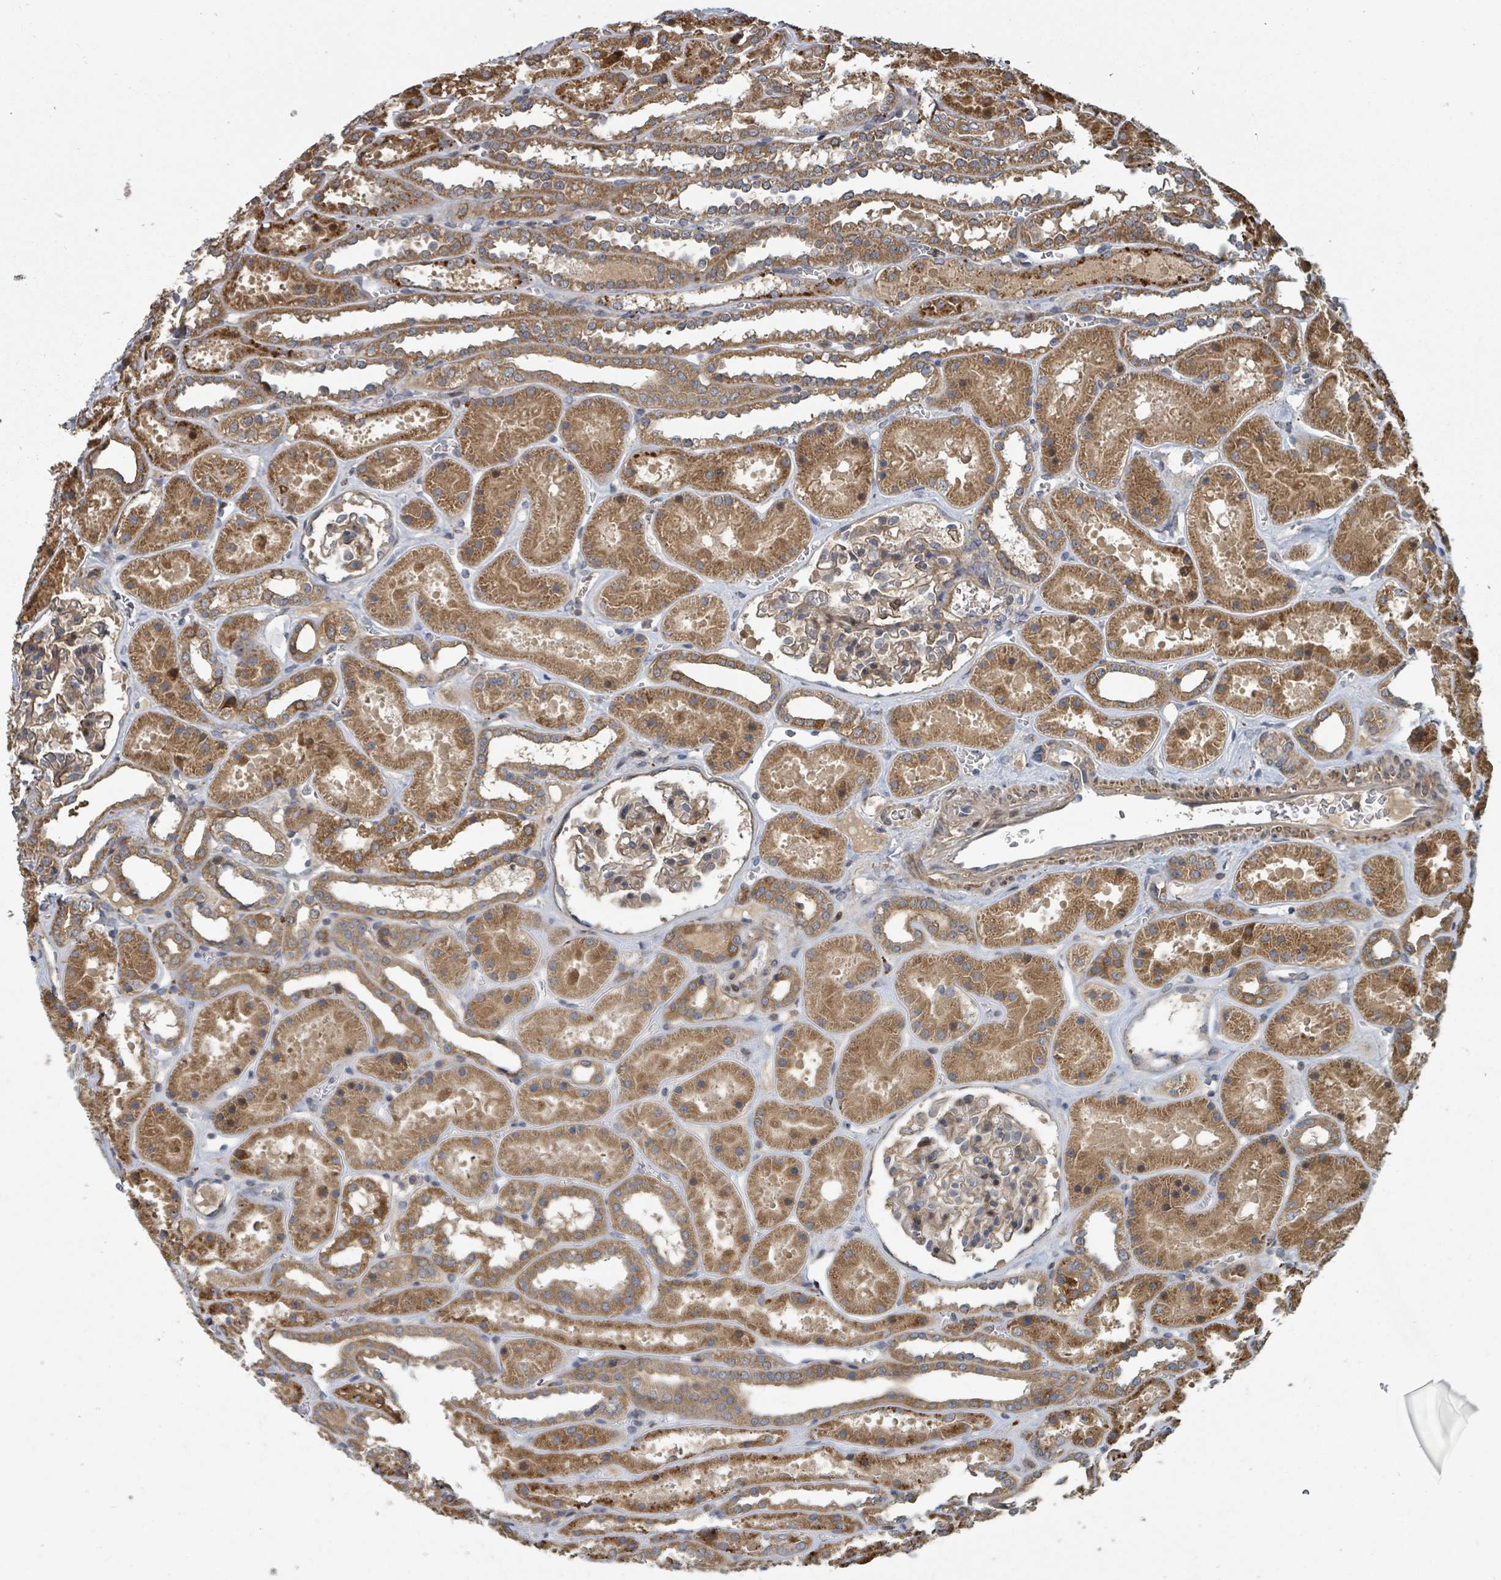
{"staining": {"intensity": "moderate", "quantity": ">75%", "location": "cytoplasmic/membranous"}, "tissue": "kidney", "cell_type": "Cells in glomeruli", "image_type": "normal", "snomed": [{"axis": "morphology", "description": "Normal tissue, NOS"}, {"axis": "topography", "description": "Kidney"}], "caption": "Immunohistochemical staining of benign human kidney shows >75% levels of moderate cytoplasmic/membranous protein positivity in about >75% of cells in glomeruli.", "gene": "DPM1", "patient": {"sex": "female", "age": 41}}